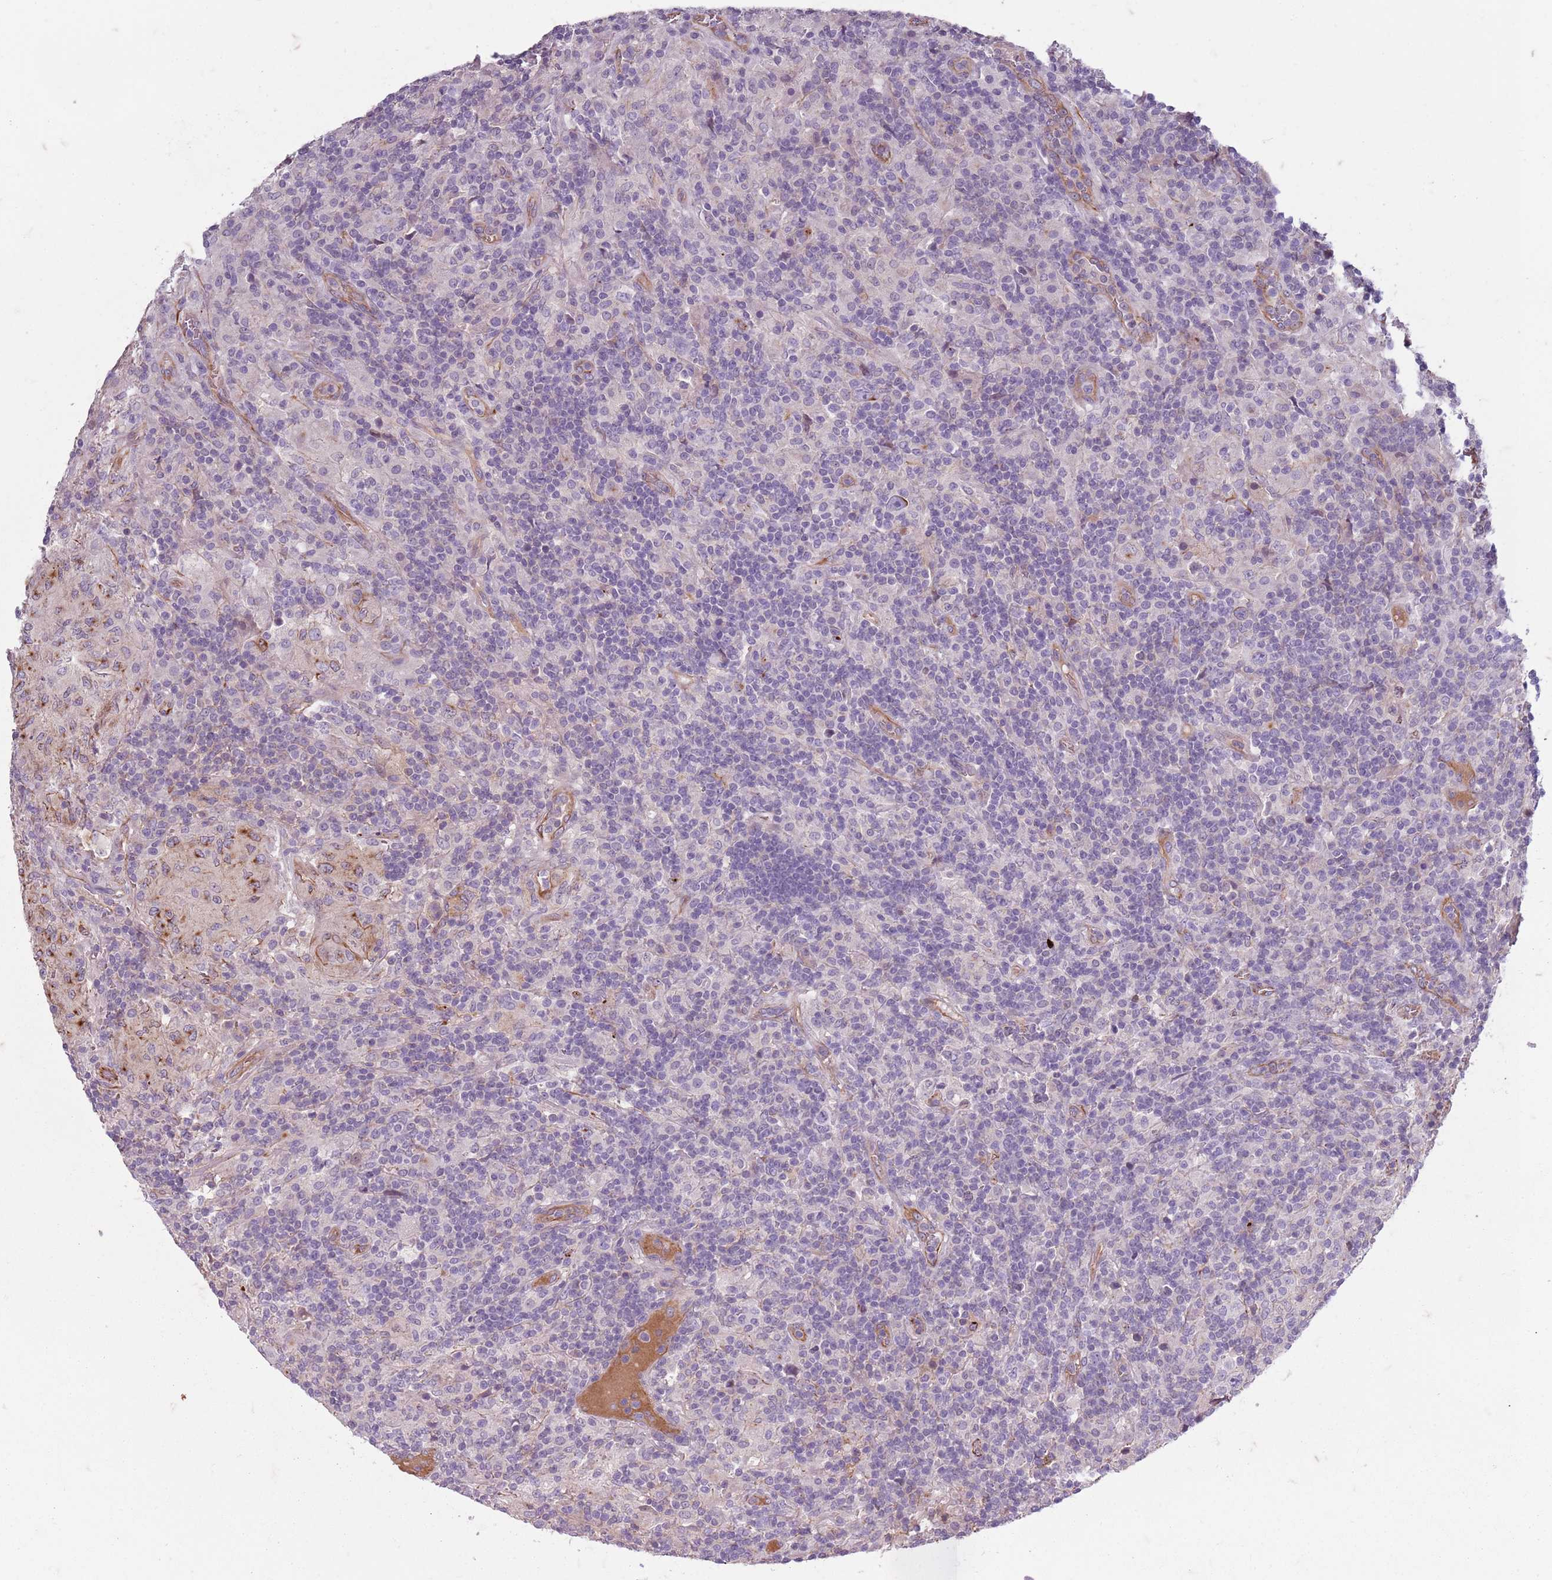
{"staining": {"intensity": "moderate", "quantity": "<25%", "location": "cytoplasmic/membranous"}, "tissue": "lymphoma", "cell_type": "Tumor cells", "image_type": "cancer", "snomed": [{"axis": "morphology", "description": "Hodgkin's disease, NOS"}, {"axis": "topography", "description": "Lymph node"}], "caption": "Immunohistochemical staining of human Hodgkin's disease displays low levels of moderate cytoplasmic/membranous protein staining in about <25% of tumor cells. The protein is stained brown, and the nuclei are stained in blue (DAB (3,3'-diaminobenzidine) IHC with brightfield microscopy, high magnification).", "gene": "TAS2R38", "patient": {"sex": "male", "age": 70}}